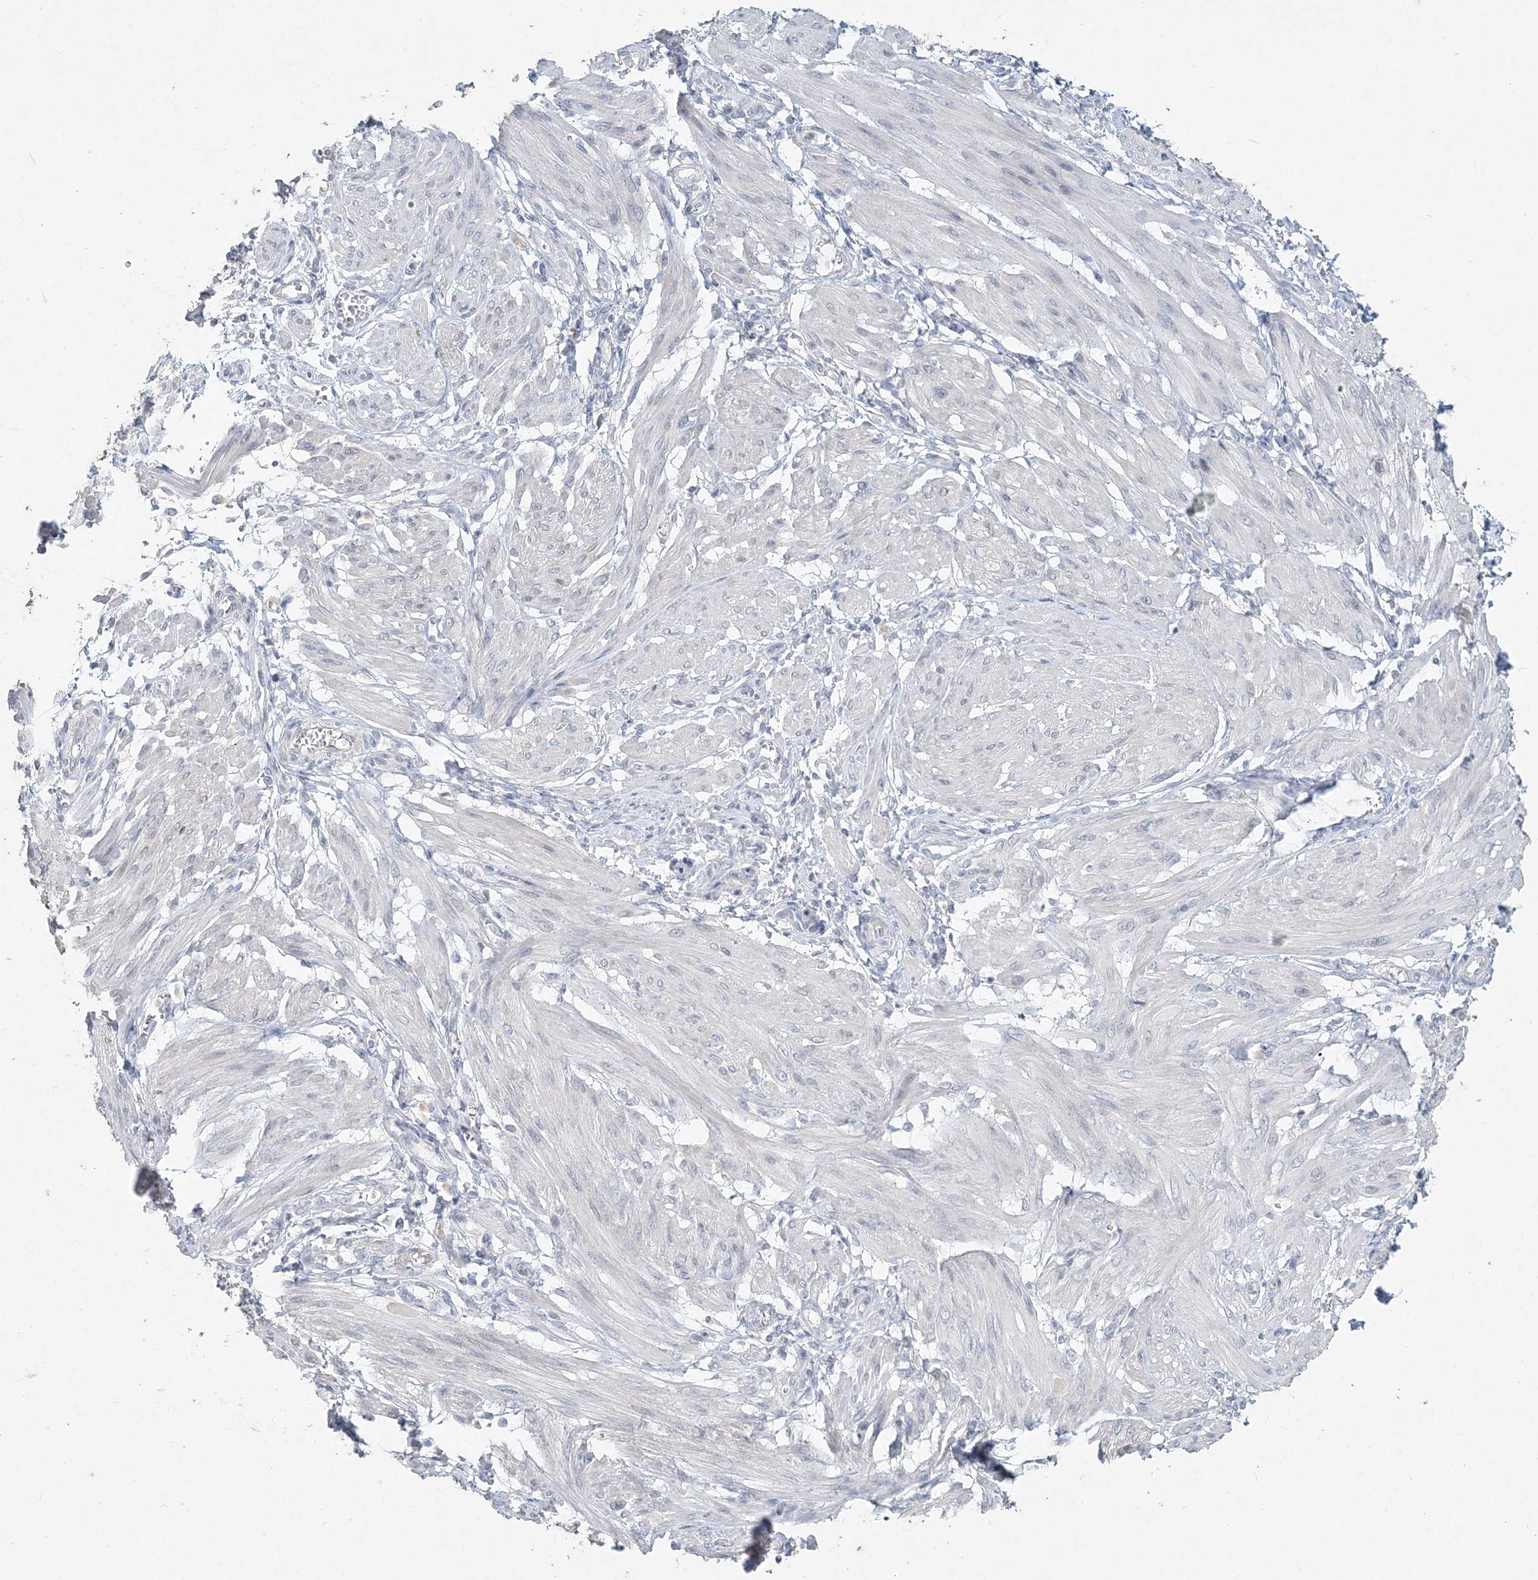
{"staining": {"intensity": "negative", "quantity": "none", "location": "none"}, "tissue": "smooth muscle", "cell_type": "Smooth muscle cells", "image_type": "normal", "snomed": [{"axis": "morphology", "description": "Normal tissue, NOS"}, {"axis": "topography", "description": "Smooth muscle"}], "caption": "A high-resolution photomicrograph shows immunohistochemistry (IHC) staining of benign smooth muscle, which reveals no significant staining in smooth muscle cells.", "gene": "DNAH5", "patient": {"sex": "female", "age": 39}}